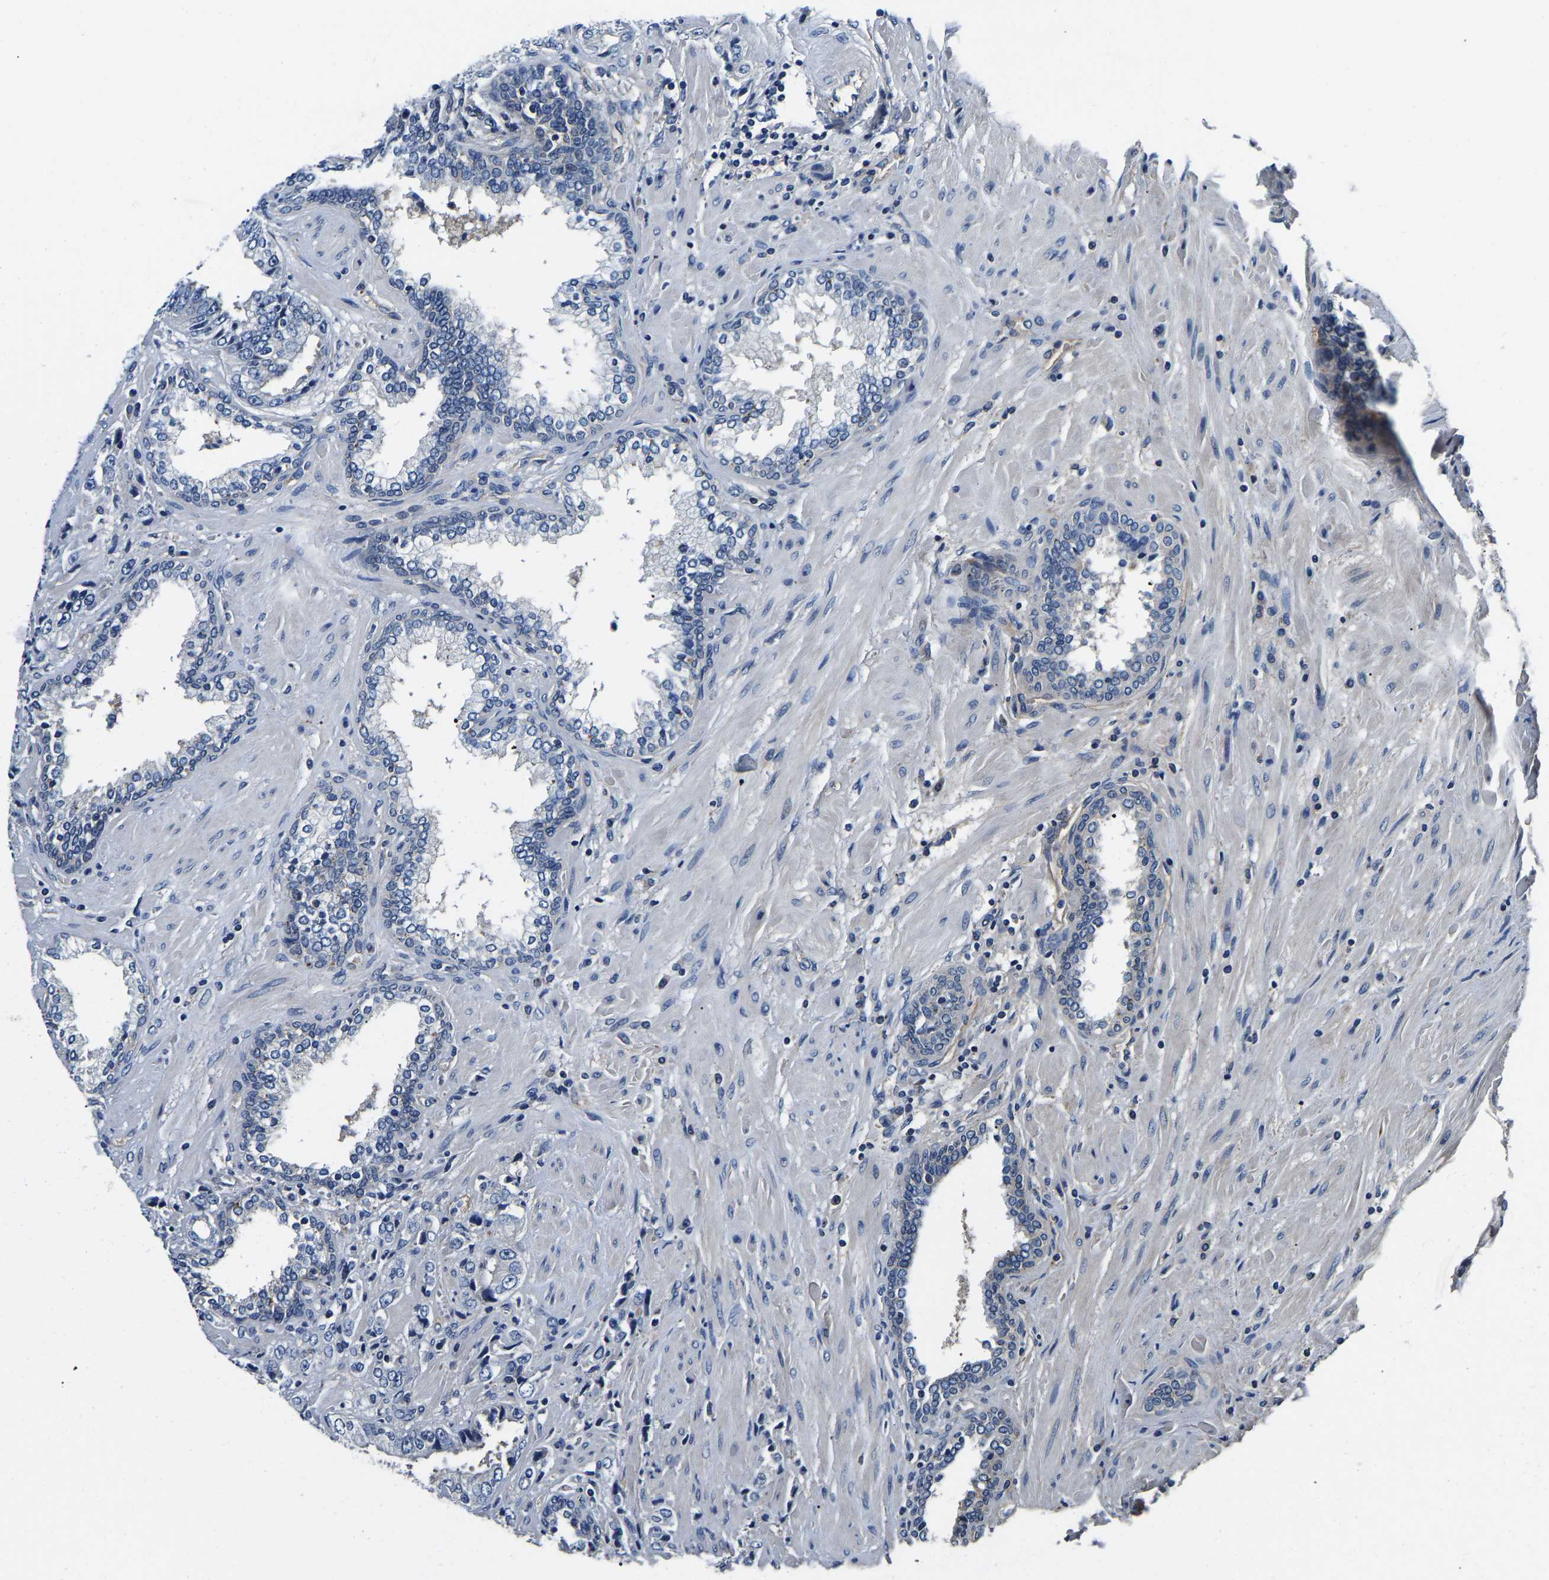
{"staining": {"intensity": "negative", "quantity": "none", "location": "none"}, "tissue": "prostate cancer", "cell_type": "Tumor cells", "image_type": "cancer", "snomed": [{"axis": "morphology", "description": "Adenocarcinoma, High grade"}, {"axis": "topography", "description": "Prostate"}], "caption": "Immunohistochemistry (IHC) micrograph of human adenocarcinoma (high-grade) (prostate) stained for a protein (brown), which displays no expression in tumor cells. (DAB (3,3'-diaminobenzidine) immunohistochemistry, high magnification).", "gene": "SH3GLB1", "patient": {"sex": "male", "age": 61}}